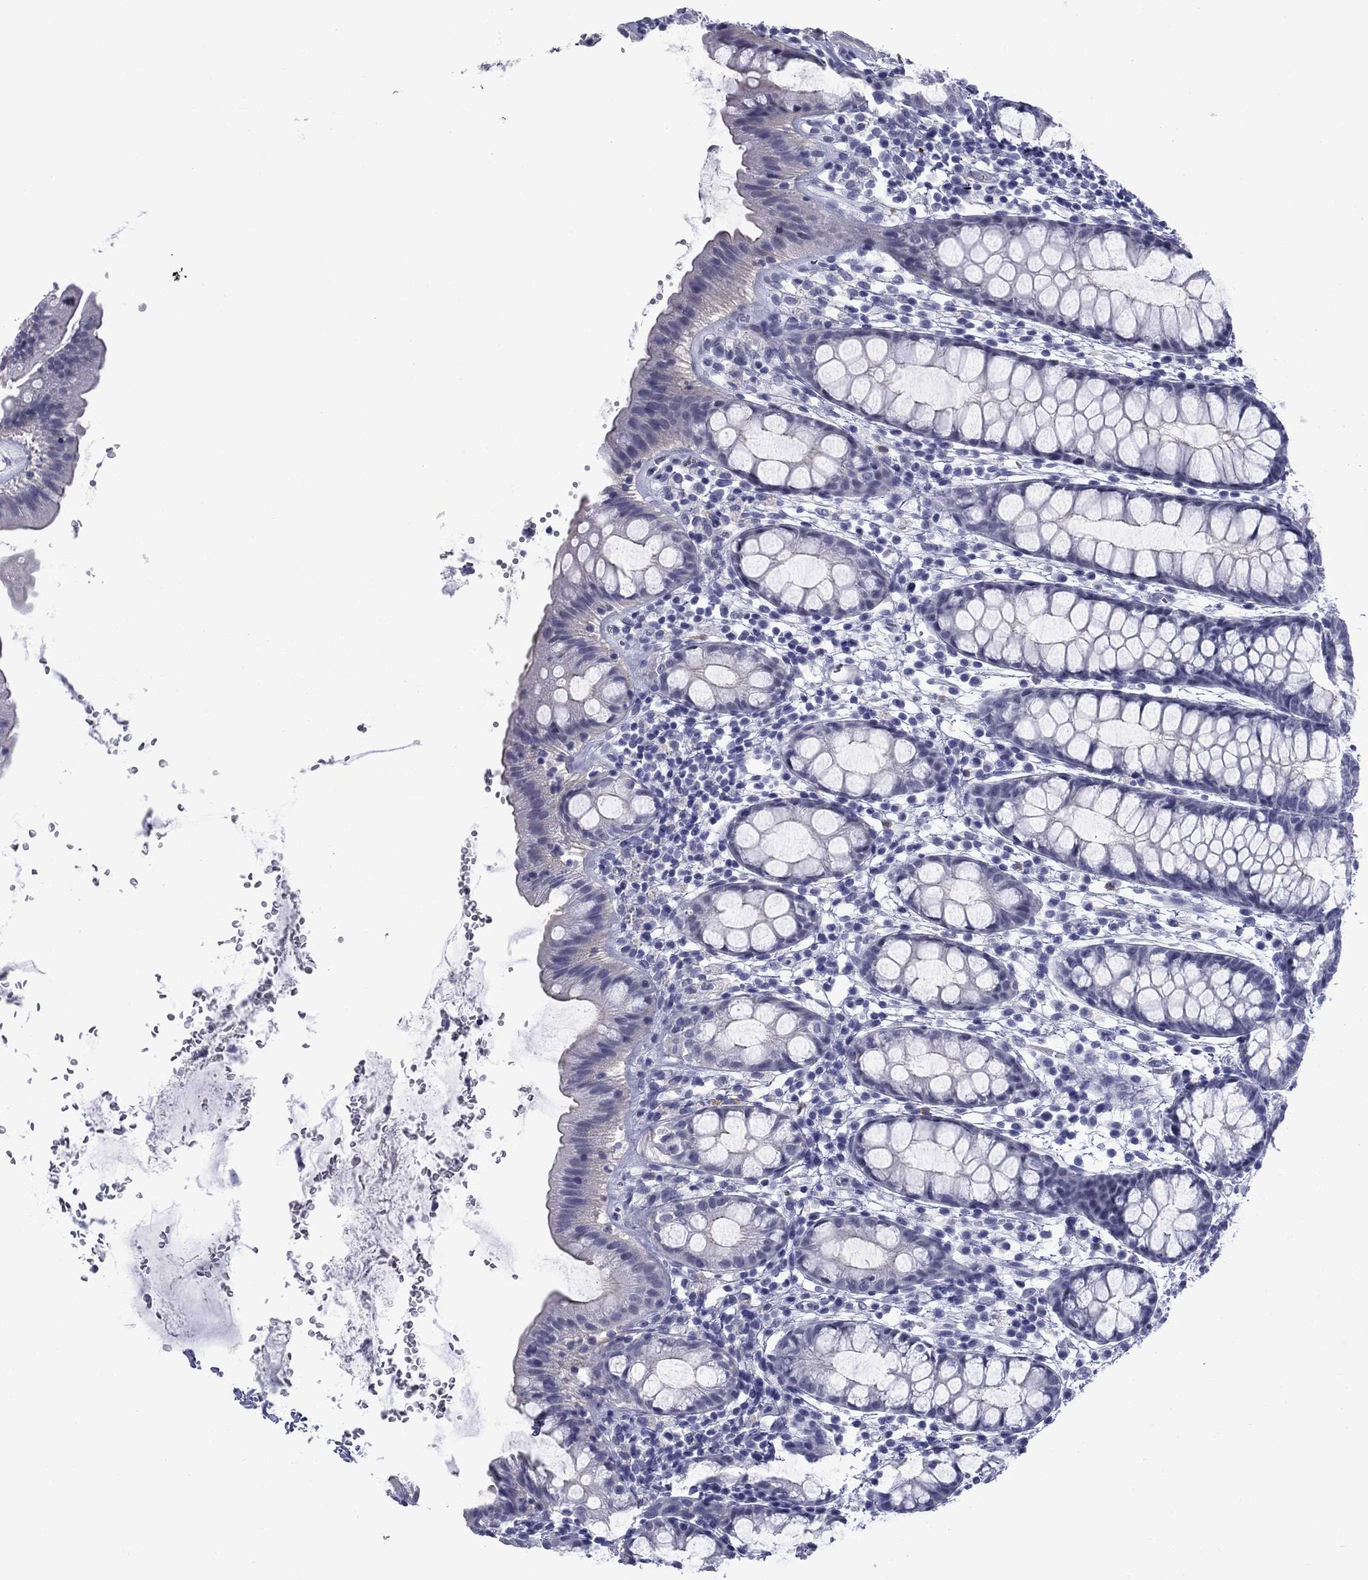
{"staining": {"intensity": "negative", "quantity": "none", "location": "none"}, "tissue": "rectum", "cell_type": "Glandular cells", "image_type": "normal", "snomed": [{"axis": "morphology", "description": "Normal tissue, NOS"}, {"axis": "topography", "description": "Rectum"}], "caption": "An image of human rectum is negative for staining in glandular cells. (IHC, brightfield microscopy, high magnification).", "gene": "BCL2L14", "patient": {"sex": "male", "age": 57}}